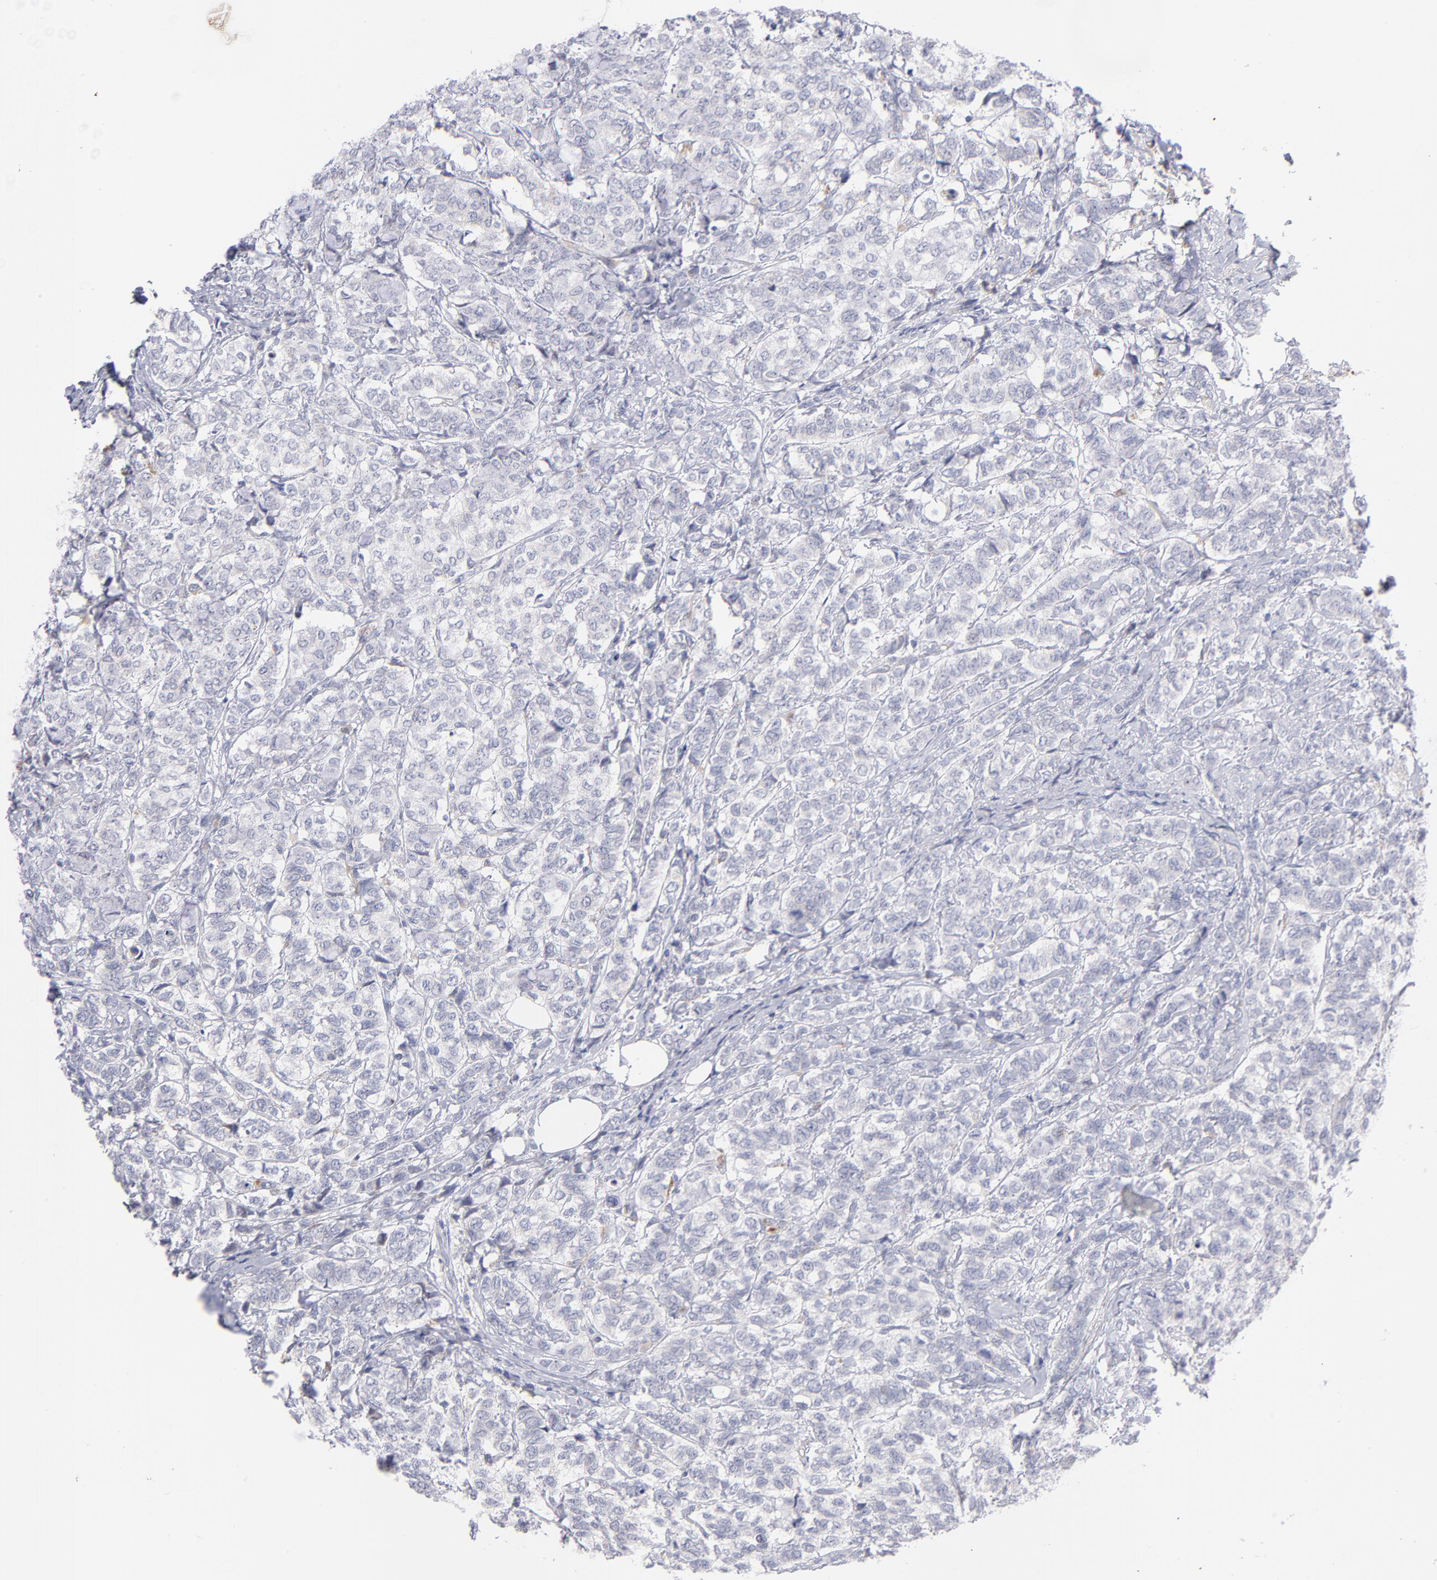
{"staining": {"intensity": "negative", "quantity": "none", "location": "none"}, "tissue": "breast cancer", "cell_type": "Tumor cells", "image_type": "cancer", "snomed": [{"axis": "morphology", "description": "Lobular carcinoma"}, {"axis": "topography", "description": "Breast"}], "caption": "A high-resolution image shows immunohistochemistry (IHC) staining of breast cancer (lobular carcinoma), which shows no significant staining in tumor cells. Brightfield microscopy of IHC stained with DAB (3,3'-diaminobenzidine) (brown) and hematoxylin (blue), captured at high magnification.", "gene": "MTHFD2", "patient": {"sex": "female", "age": 60}}